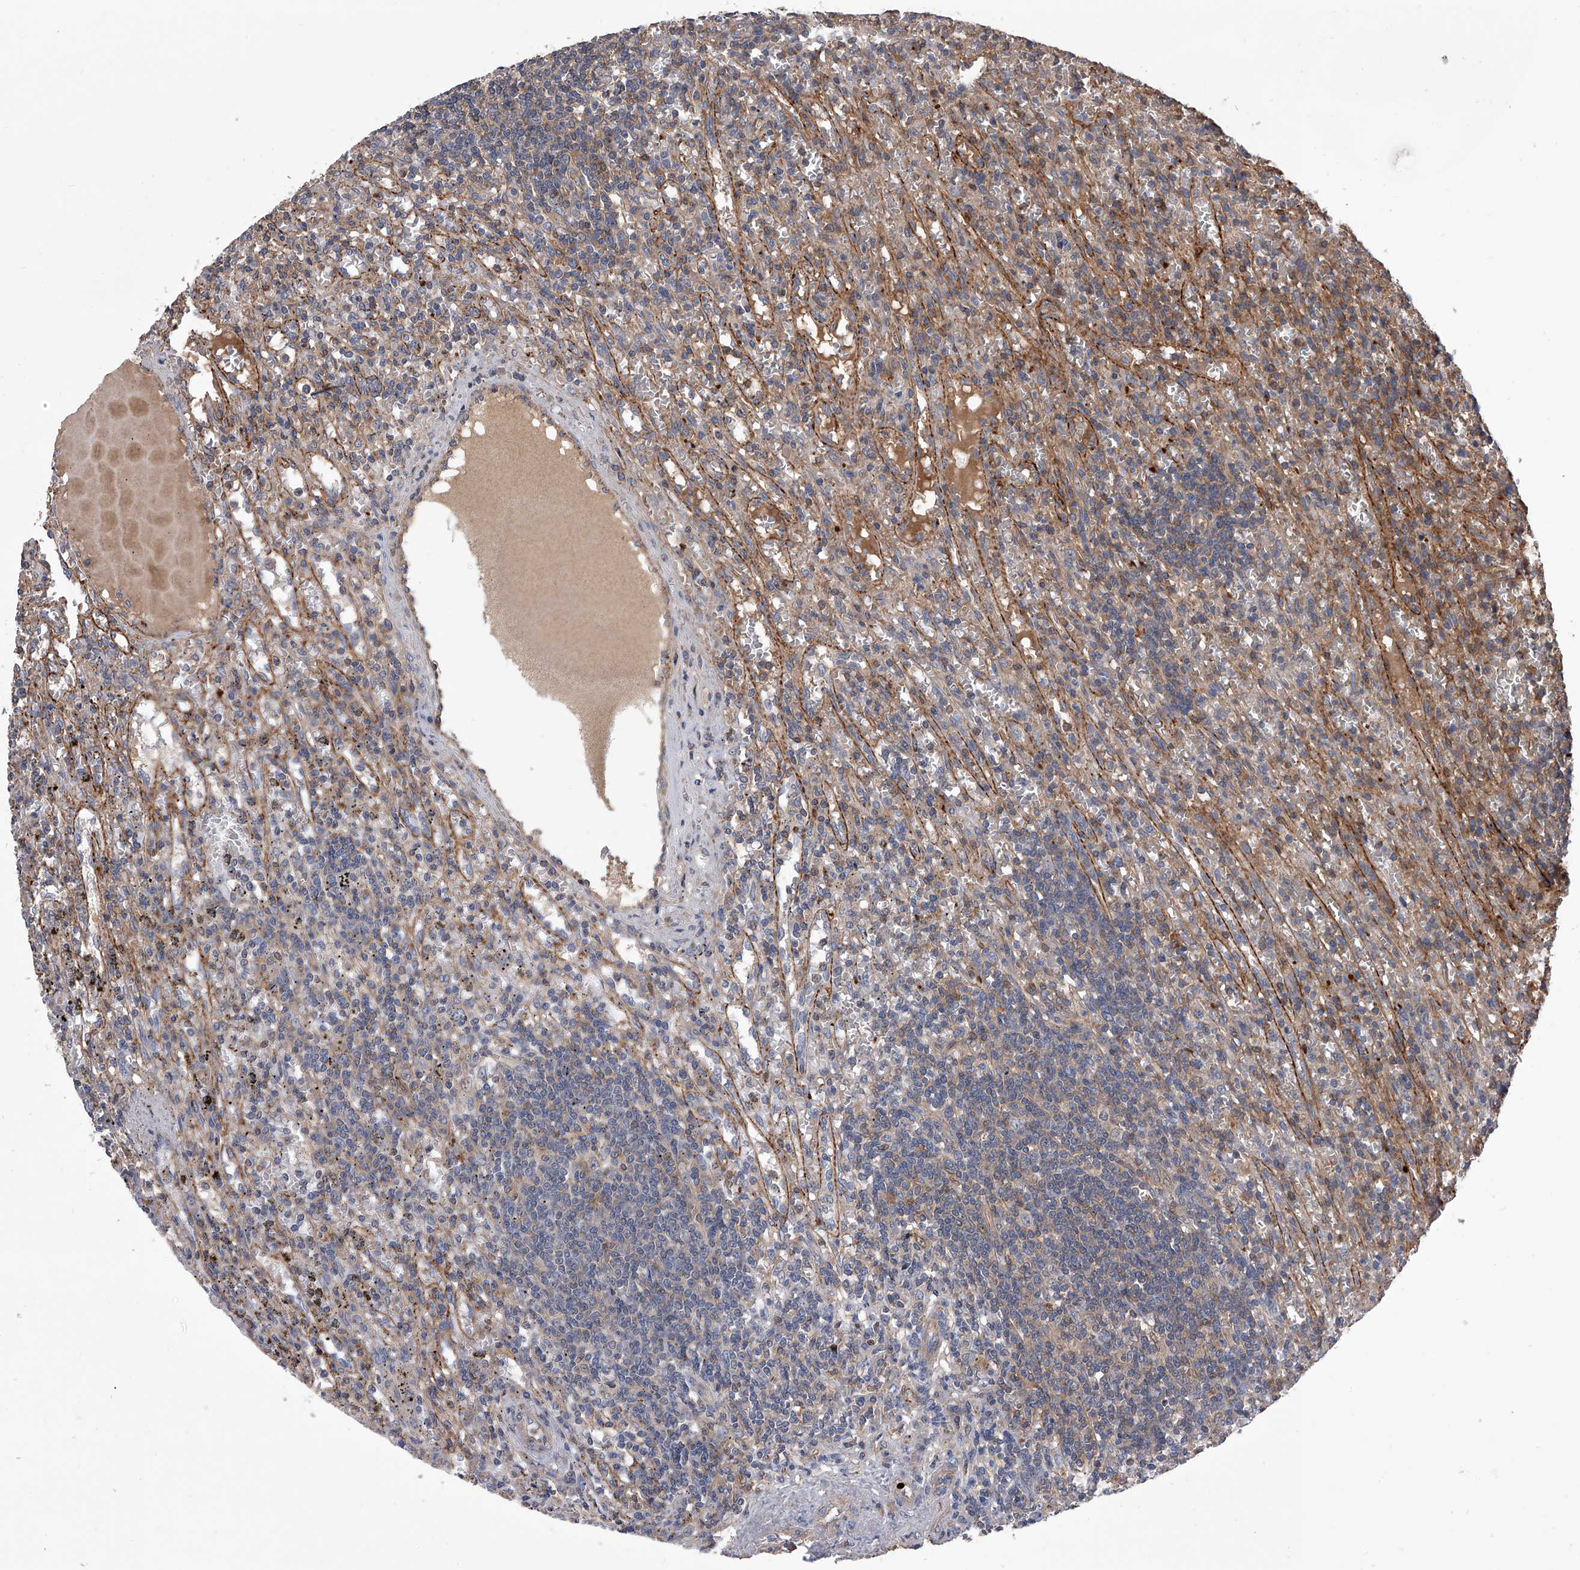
{"staining": {"intensity": "negative", "quantity": "none", "location": "none"}, "tissue": "lymphoma", "cell_type": "Tumor cells", "image_type": "cancer", "snomed": [{"axis": "morphology", "description": "Malignant lymphoma, non-Hodgkin's type, Low grade"}, {"axis": "topography", "description": "Spleen"}], "caption": "IHC micrograph of neoplastic tissue: lymphoma stained with DAB demonstrates no significant protein expression in tumor cells. (Immunohistochemistry (ihc), brightfield microscopy, high magnification).", "gene": "CUL7", "patient": {"sex": "male", "age": 76}}